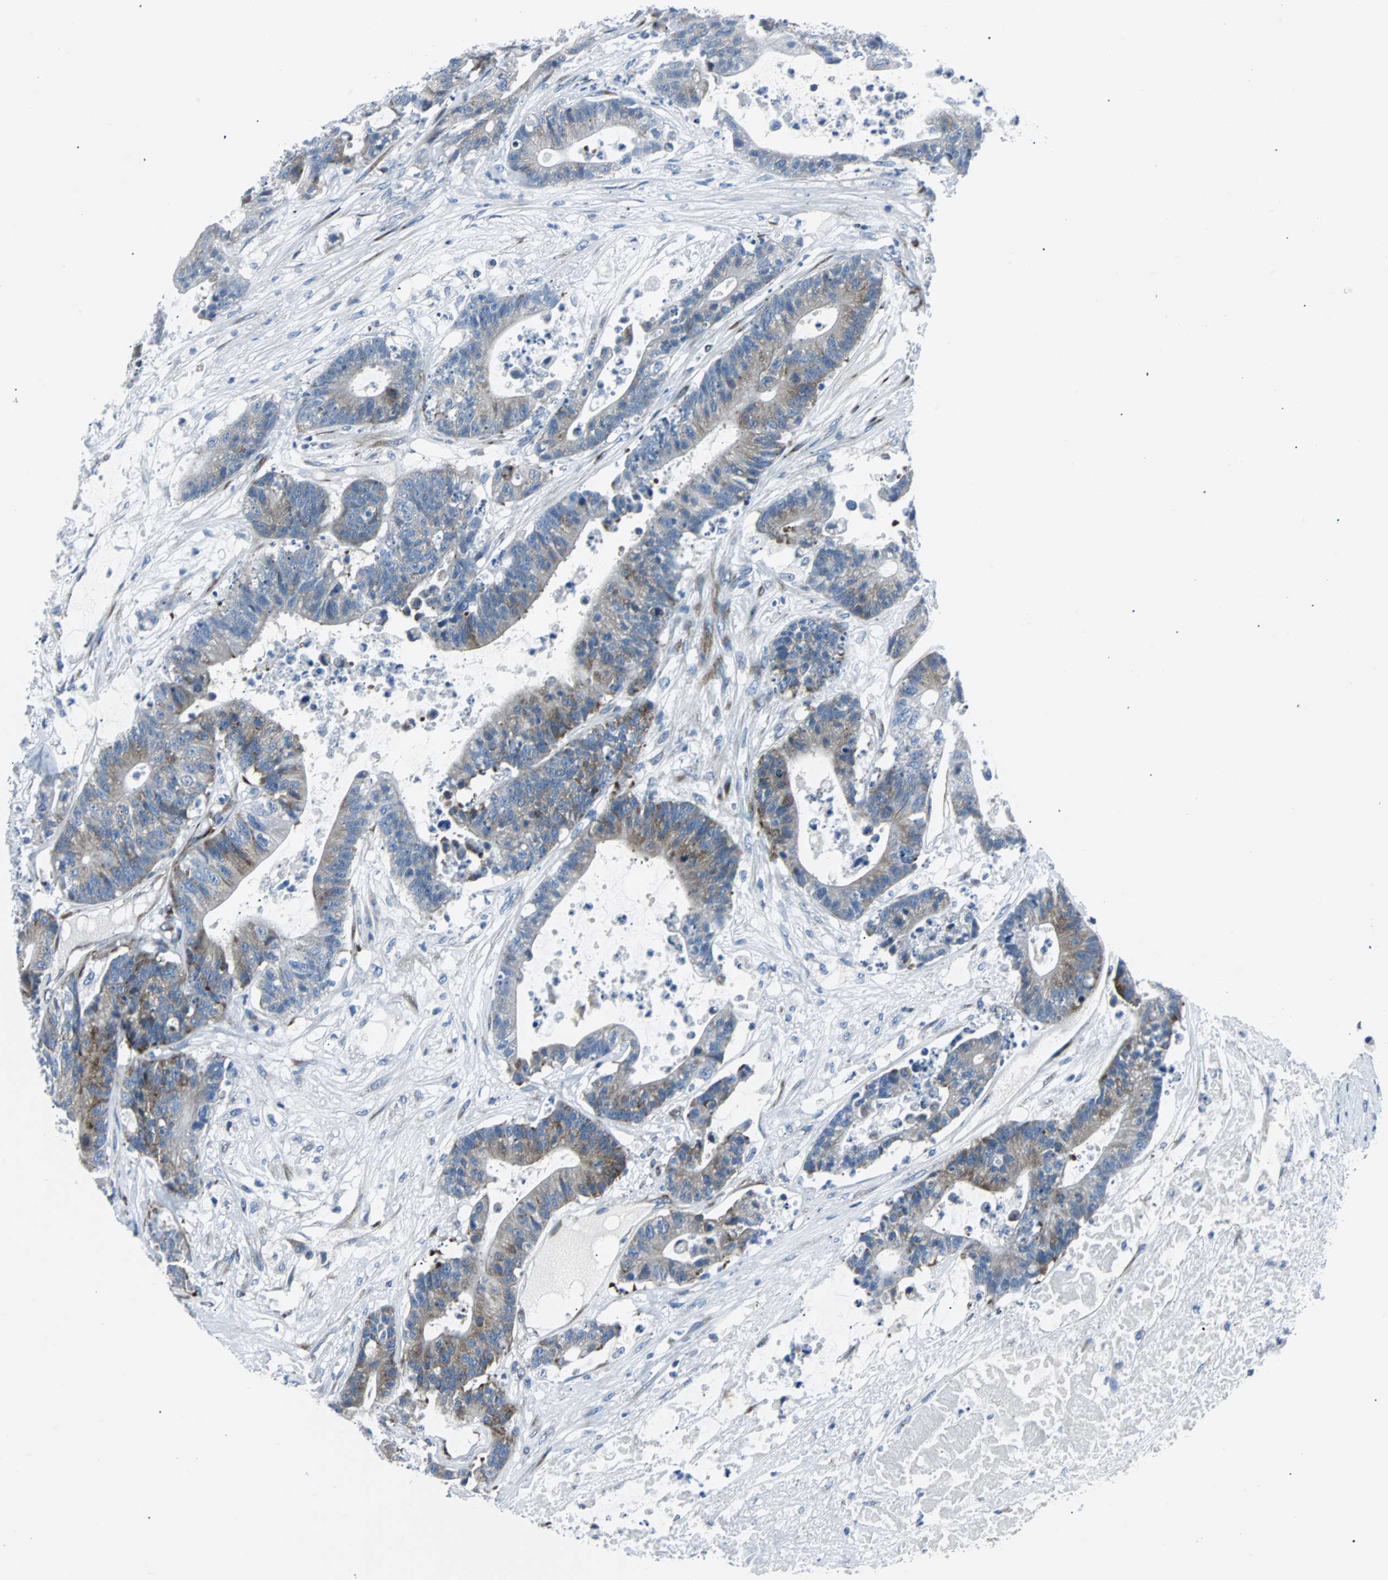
{"staining": {"intensity": "moderate", "quantity": "<25%", "location": "cytoplasmic/membranous"}, "tissue": "colorectal cancer", "cell_type": "Tumor cells", "image_type": "cancer", "snomed": [{"axis": "morphology", "description": "Adenocarcinoma, NOS"}, {"axis": "topography", "description": "Colon"}], "caption": "The immunohistochemical stain labels moderate cytoplasmic/membranous staining in tumor cells of colorectal cancer (adenocarcinoma) tissue. (DAB IHC with brightfield microscopy, high magnification).", "gene": "BBC3", "patient": {"sex": "female", "age": 84}}